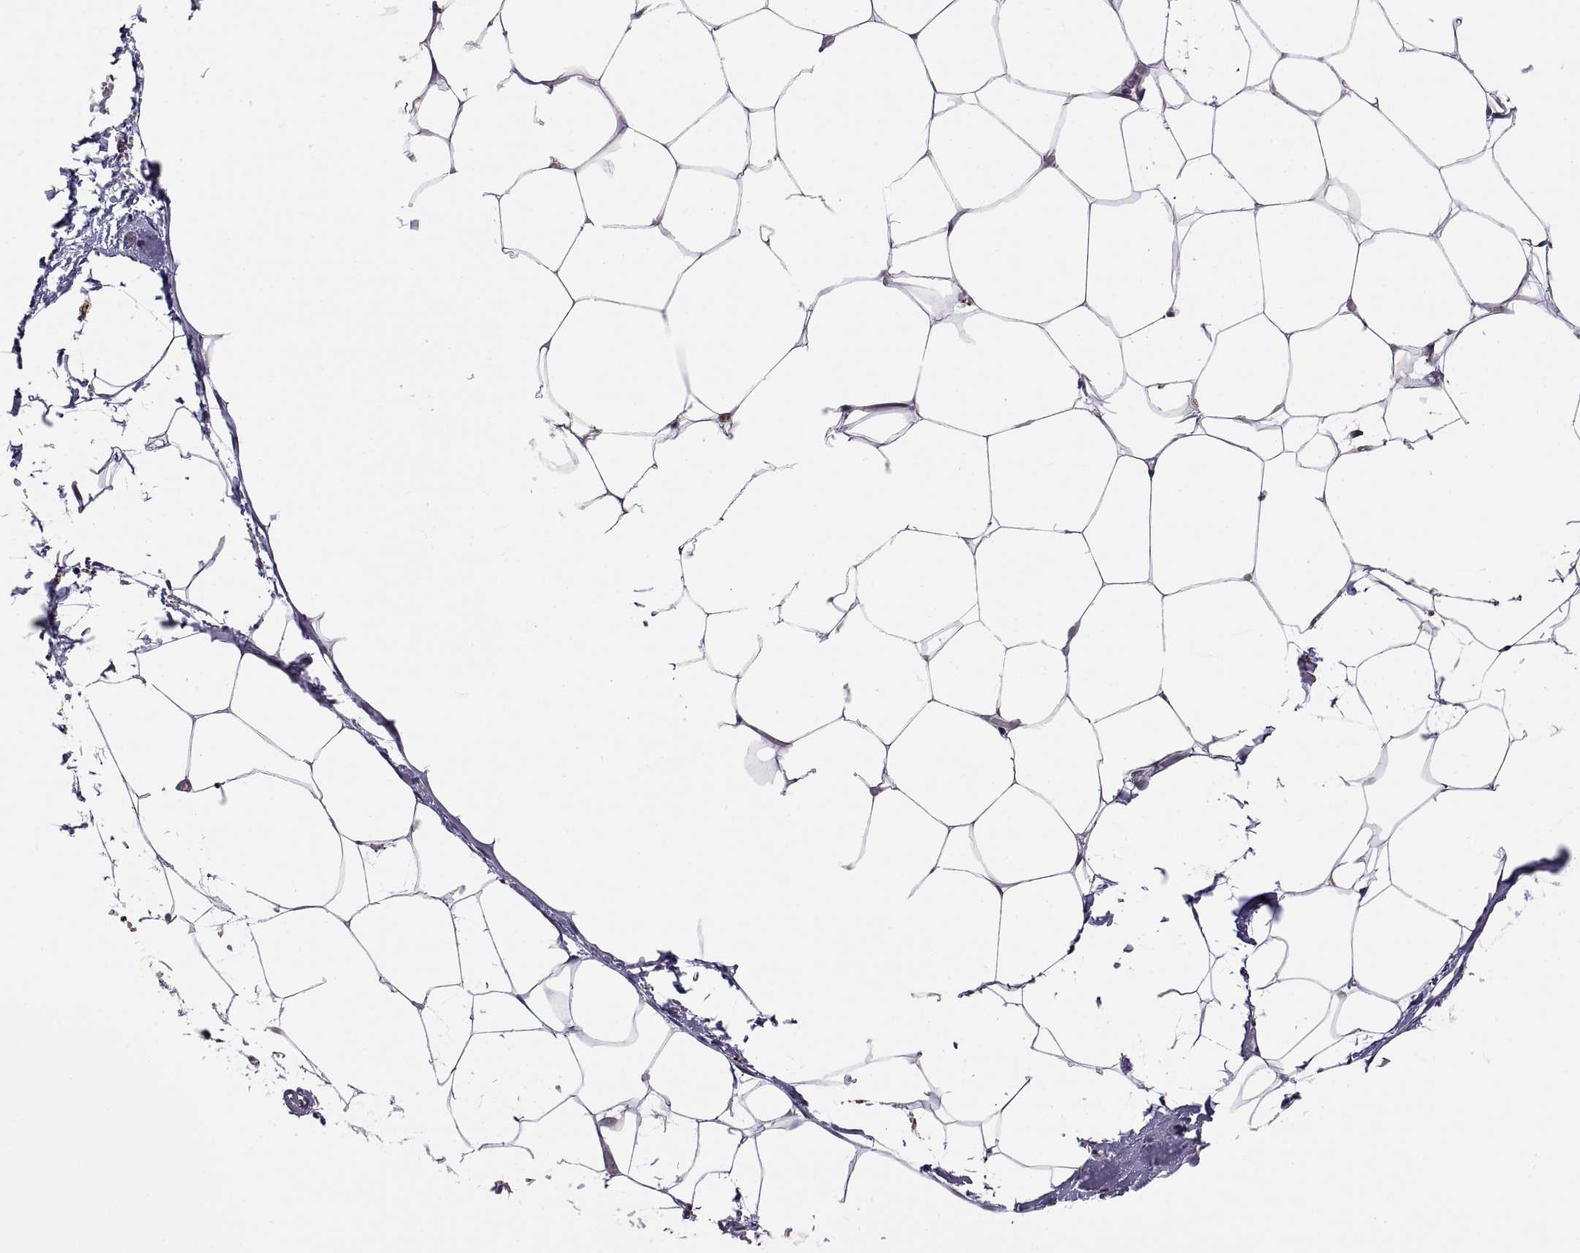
{"staining": {"intensity": "negative", "quantity": "none", "location": "none"}, "tissue": "adipose tissue", "cell_type": "Adipocytes", "image_type": "normal", "snomed": [{"axis": "morphology", "description": "Normal tissue, NOS"}, {"axis": "topography", "description": "Adipose tissue"}], "caption": "Unremarkable adipose tissue was stained to show a protein in brown. There is no significant positivity in adipocytes. (Stains: DAB (3,3'-diaminobenzidine) immunohistochemistry with hematoxylin counter stain, Microscopy: brightfield microscopy at high magnification).", "gene": "PSMC2", "patient": {"sex": "male", "age": 57}}